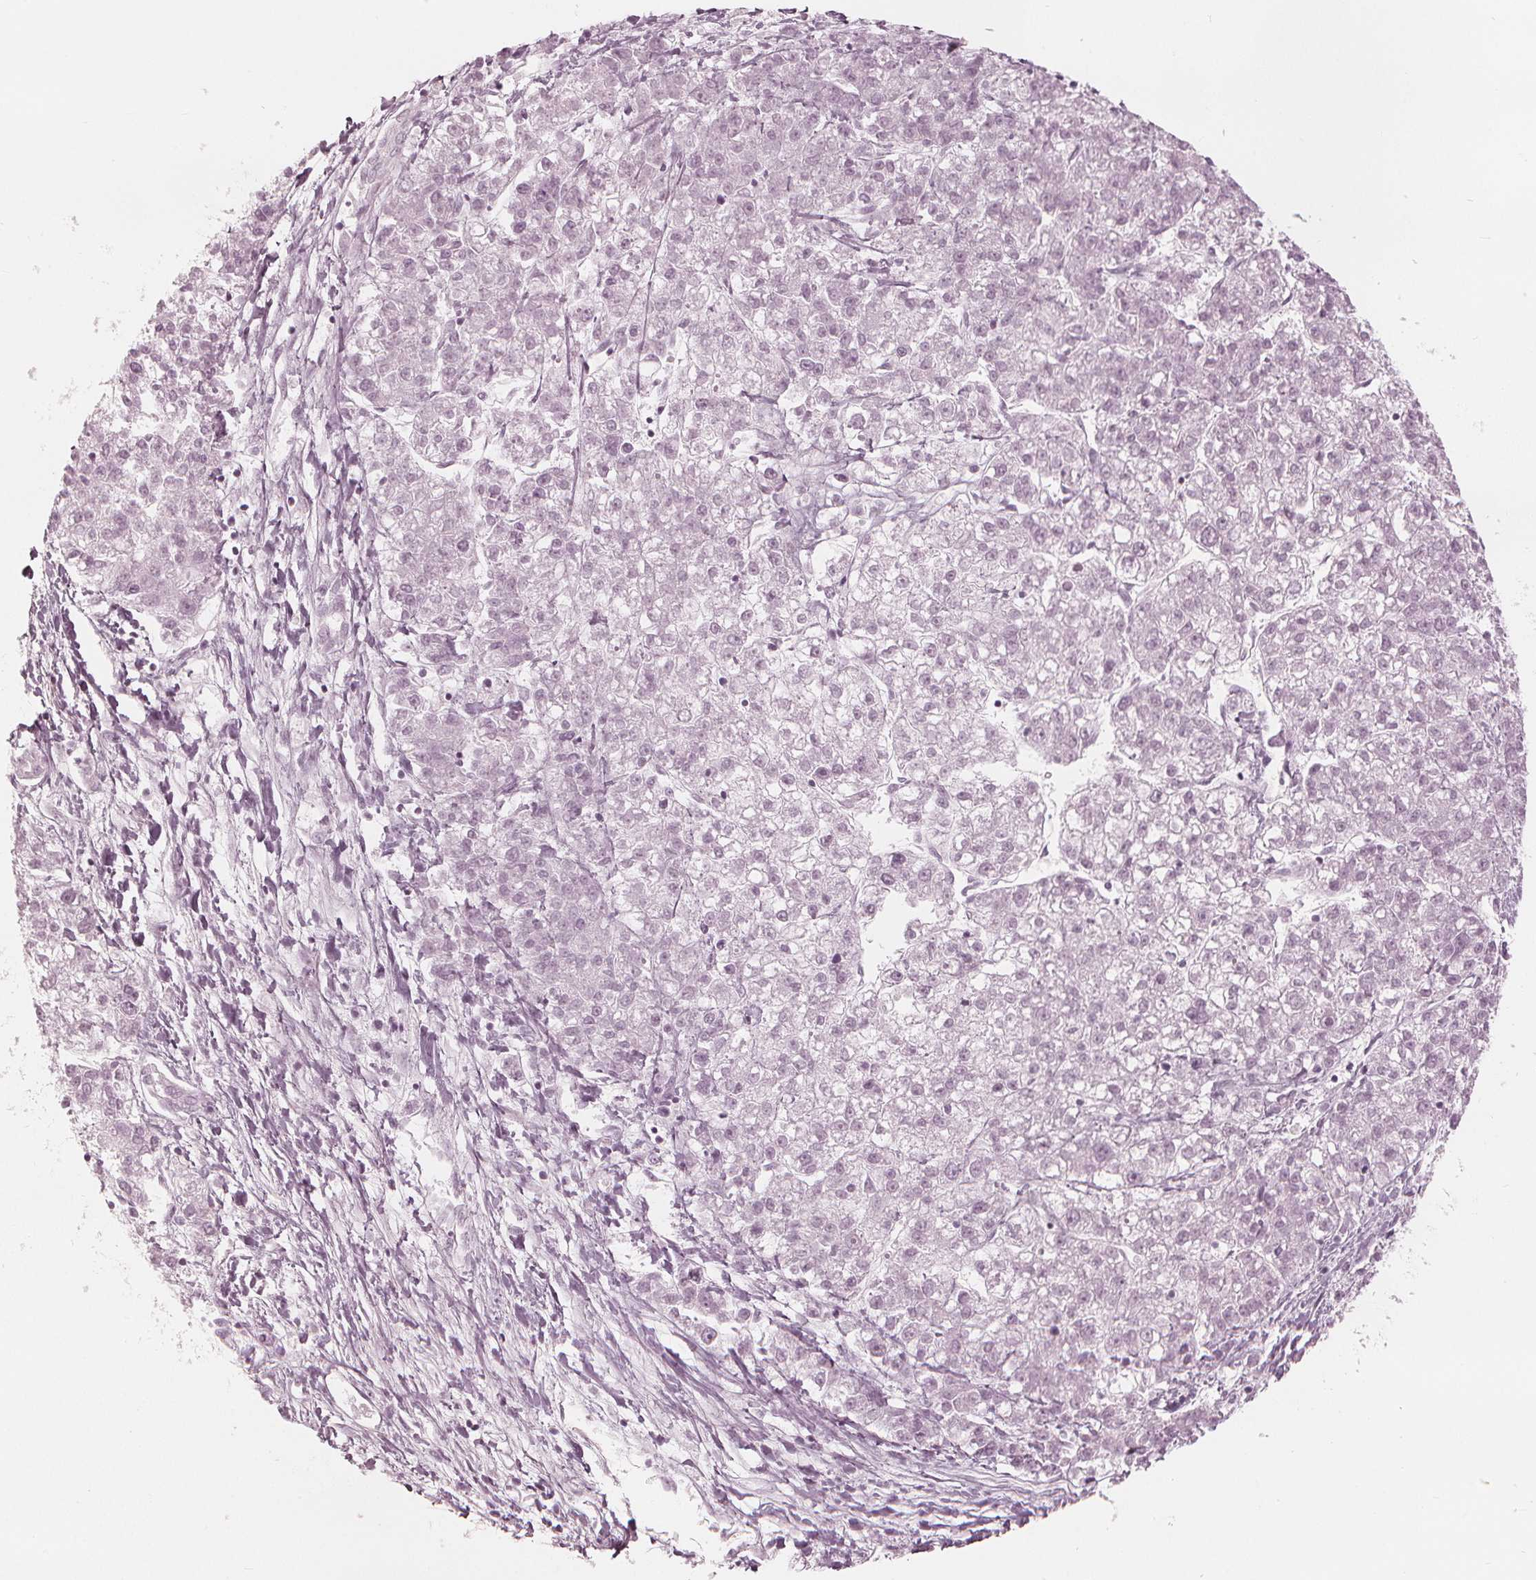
{"staining": {"intensity": "negative", "quantity": "none", "location": "none"}, "tissue": "liver cancer", "cell_type": "Tumor cells", "image_type": "cancer", "snomed": [{"axis": "morphology", "description": "Carcinoma, Hepatocellular, NOS"}, {"axis": "topography", "description": "Liver"}], "caption": "Protein analysis of liver cancer (hepatocellular carcinoma) demonstrates no significant expression in tumor cells. (Stains: DAB (3,3'-diaminobenzidine) immunohistochemistry with hematoxylin counter stain, Microscopy: brightfield microscopy at high magnification).", "gene": "PAEP", "patient": {"sex": "male", "age": 56}}